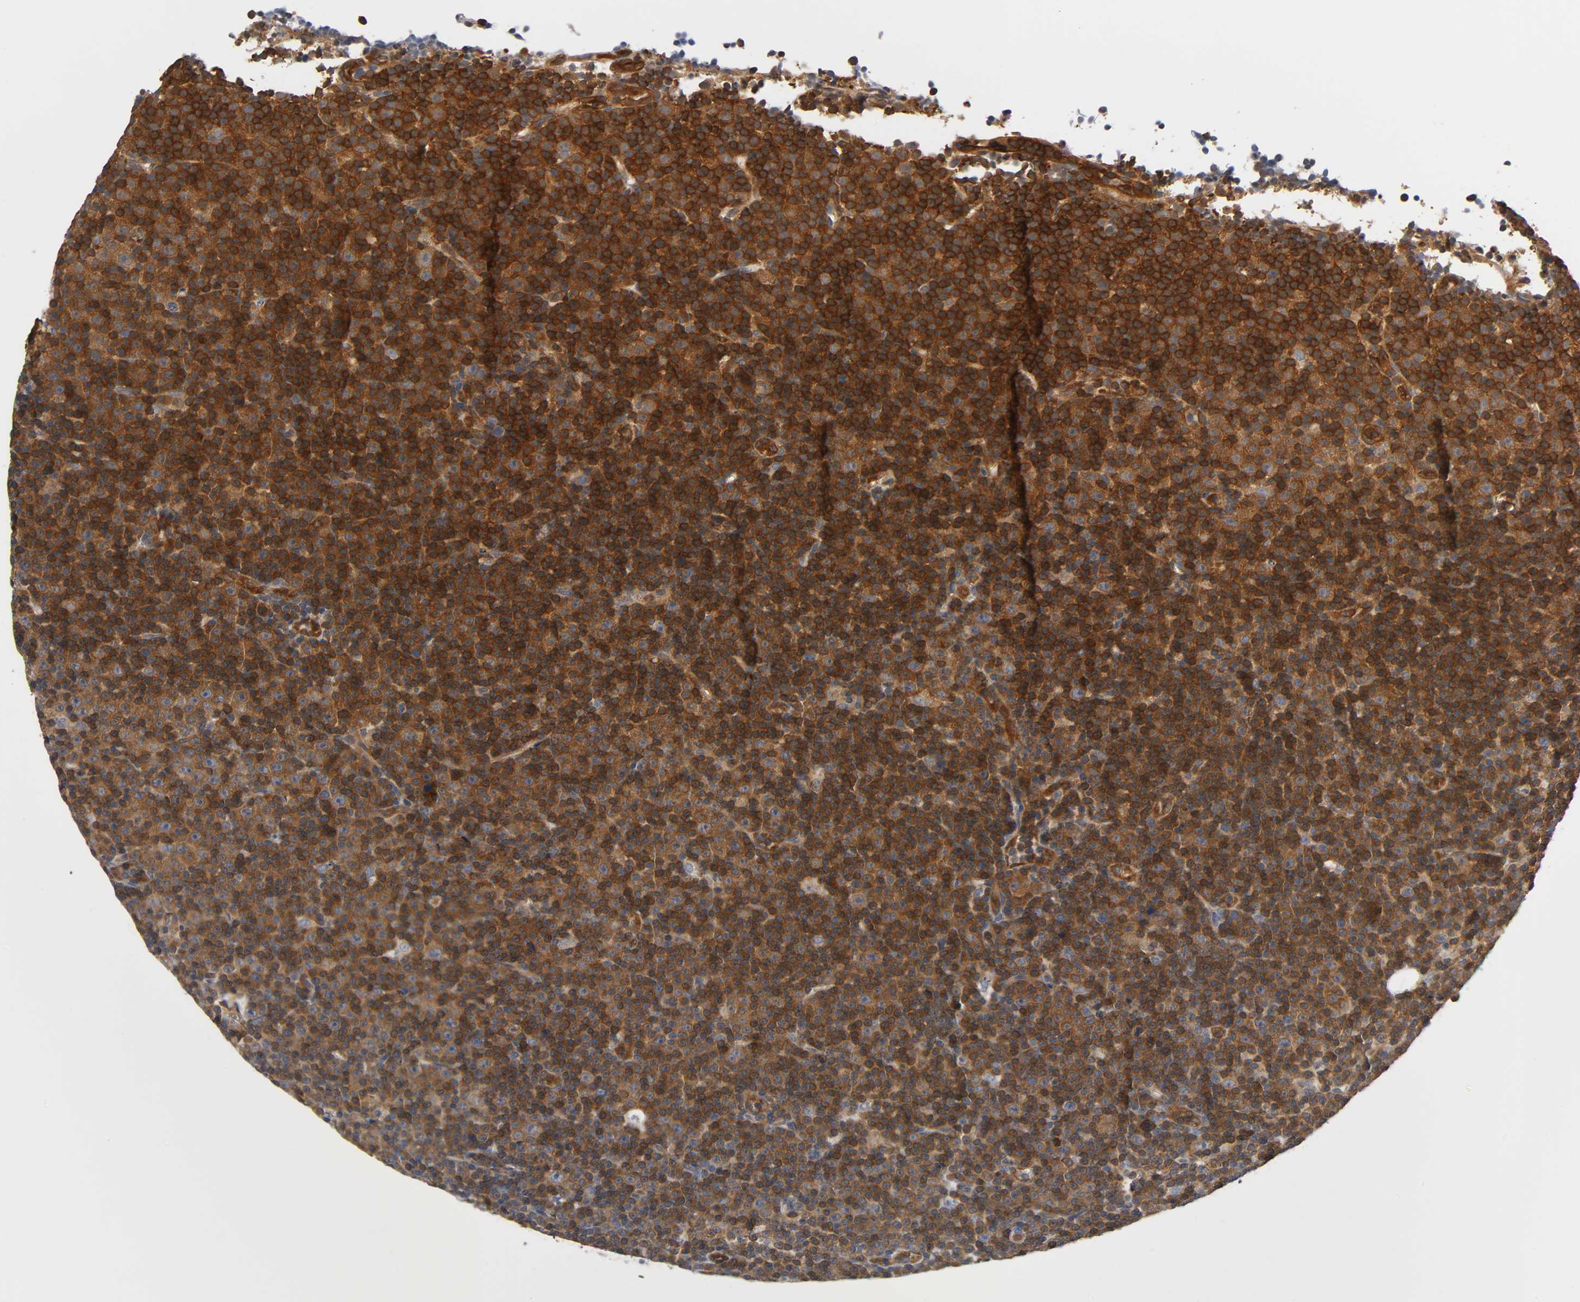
{"staining": {"intensity": "strong", "quantity": ">75%", "location": "cytoplasmic/membranous"}, "tissue": "lymphoma", "cell_type": "Tumor cells", "image_type": "cancer", "snomed": [{"axis": "morphology", "description": "Malignant lymphoma, non-Hodgkin's type, Low grade"}, {"axis": "topography", "description": "Lymph node"}], "caption": "Protein staining of low-grade malignant lymphoma, non-Hodgkin's type tissue shows strong cytoplasmic/membranous staining in about >75% of tumor cells.", "gene": "PRKAB1", "patient": {"sex": "female", "age": 67}}